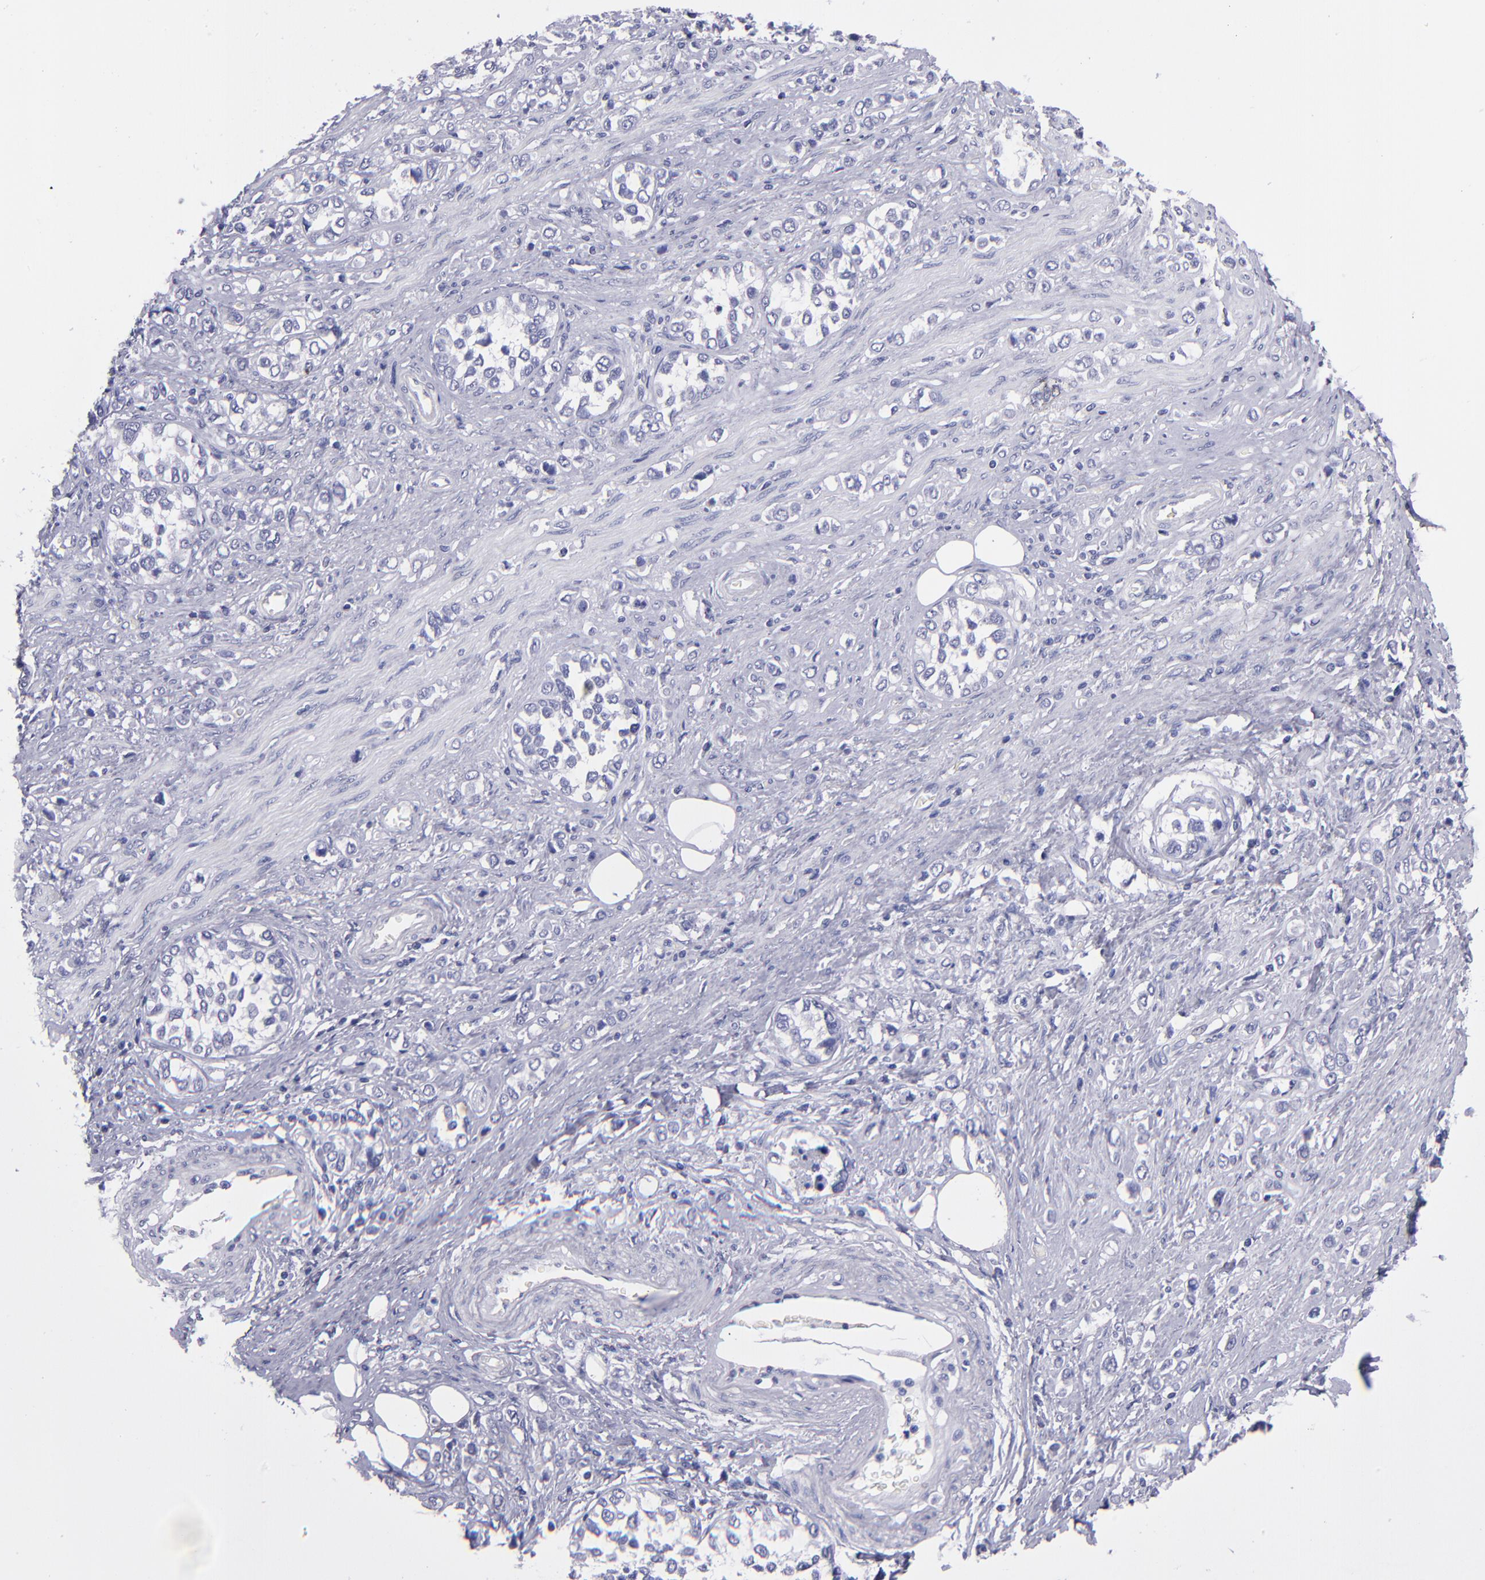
{"staining": {"intensity": "negative", "quantity": "none", "location": "none"}, "tissue": "stomach cancer", "cell_type": "Tumor cells", "image_type": "cancer", "snomed": [{"axis": "morphology", "description": "Adenocarcinoma, NOS"}, {"axis": "topography", "description": "Stomach, upper"}], "caption": "This is a micrograph of immunohistochemistry staining of stomach cancer (adenocarcinoma), which shows no expression in tumor cells.", "gene": "MB", "patient": {"sex": "male", "age": 76}}